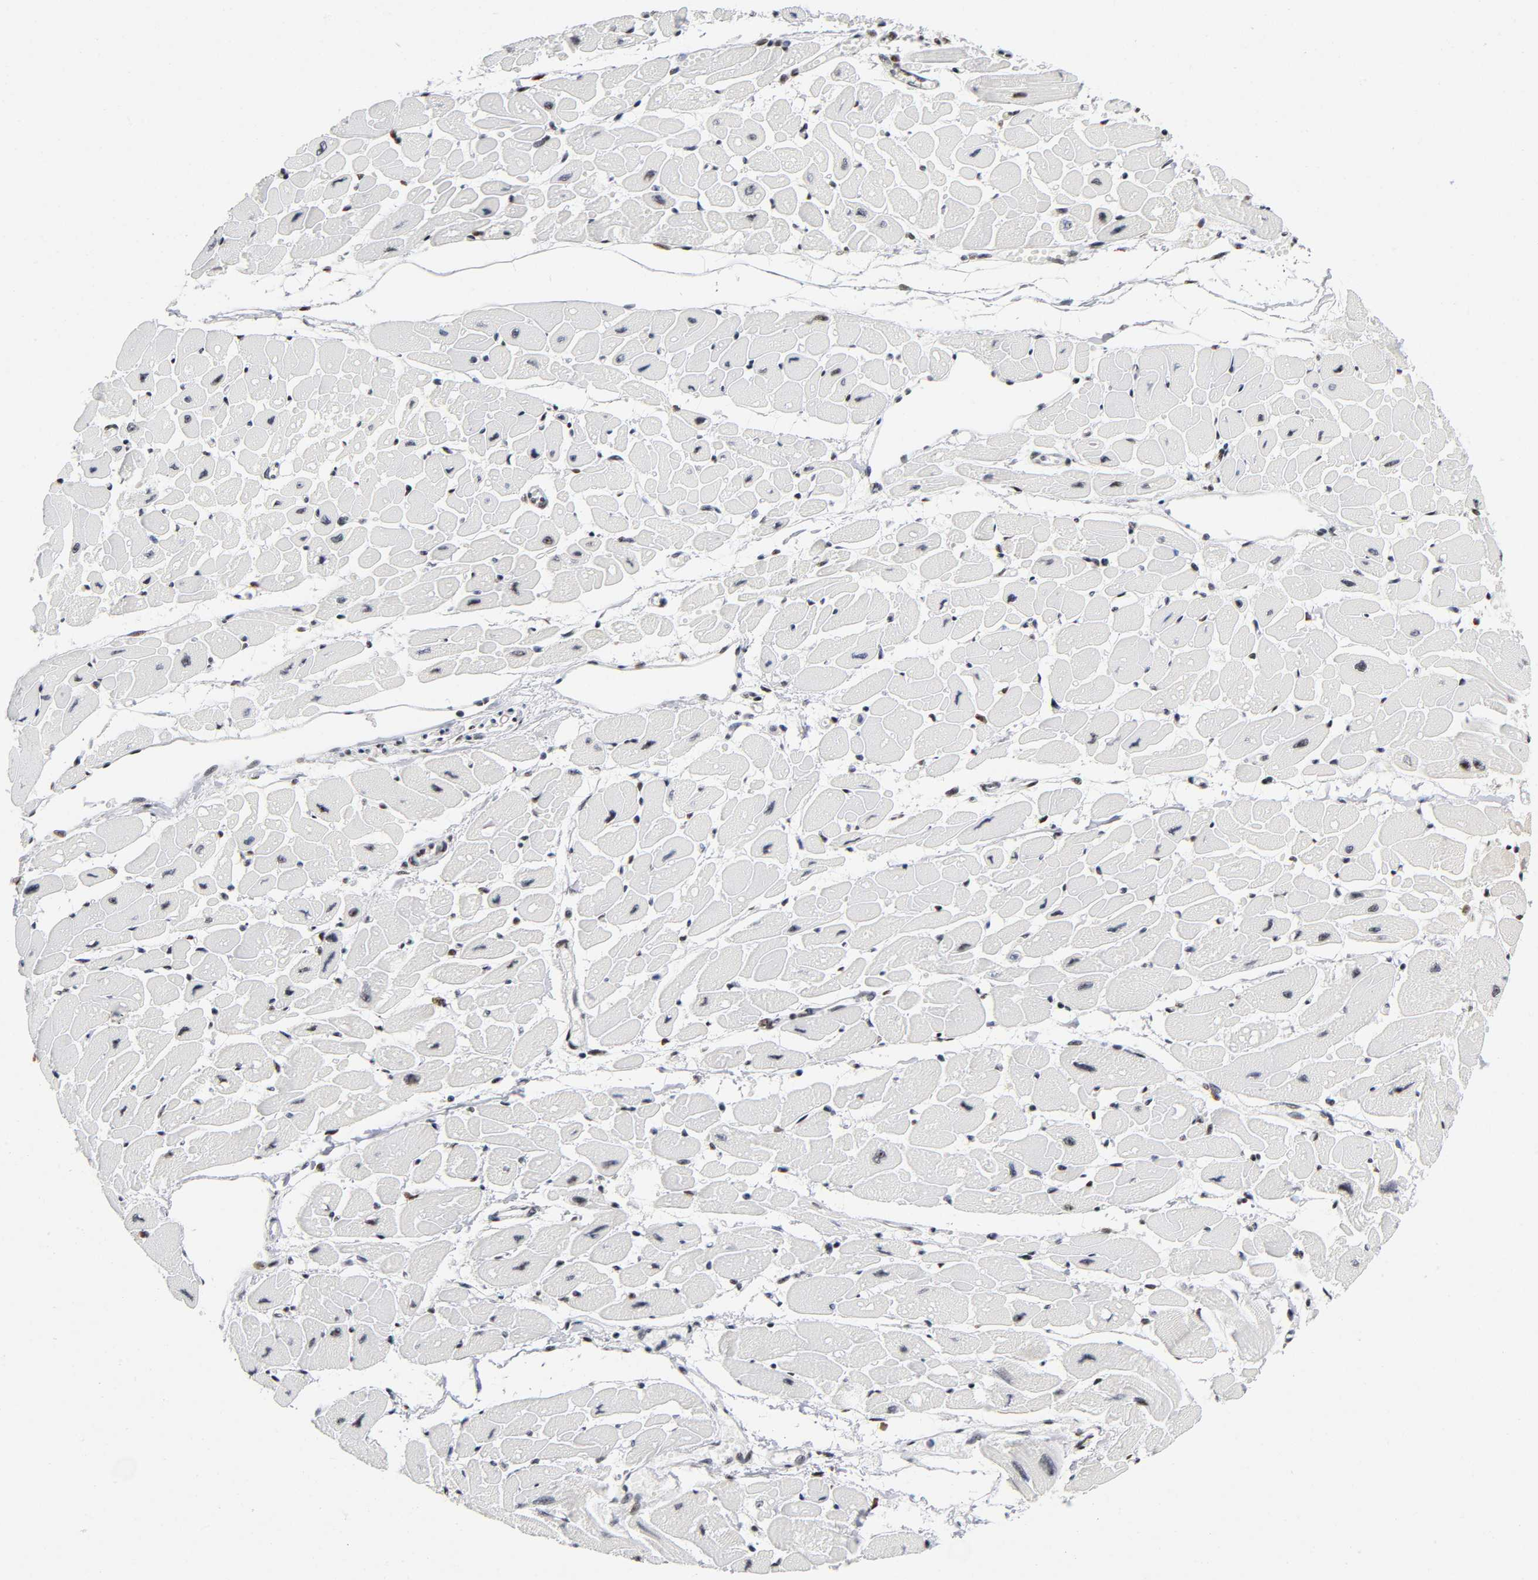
{"staining": {"intensity": "strong", "quantity": "25%-75%", "location": "nuclear"}, "tissue": "heart muscle", "cell_type": "Cardiomyocytes", "image_type": "normal", "snomed": [{"axis": "morphology", "description": "Normal tissue, NOS"}, {"axis": "topography", "description": "Heart"}], "caption": "High-magnification brightfield microscopy of unremarkable heart muscle stained with DAB (3,3'-diaminobenzidine) (brown) and counterstained with hematoxylin (blue). cardiomyocytes exhibit strong nuclear staining is present in about25%-75% of cells.", "gene": "UBTF", "patient": {"sex": "female", "age": 54}}